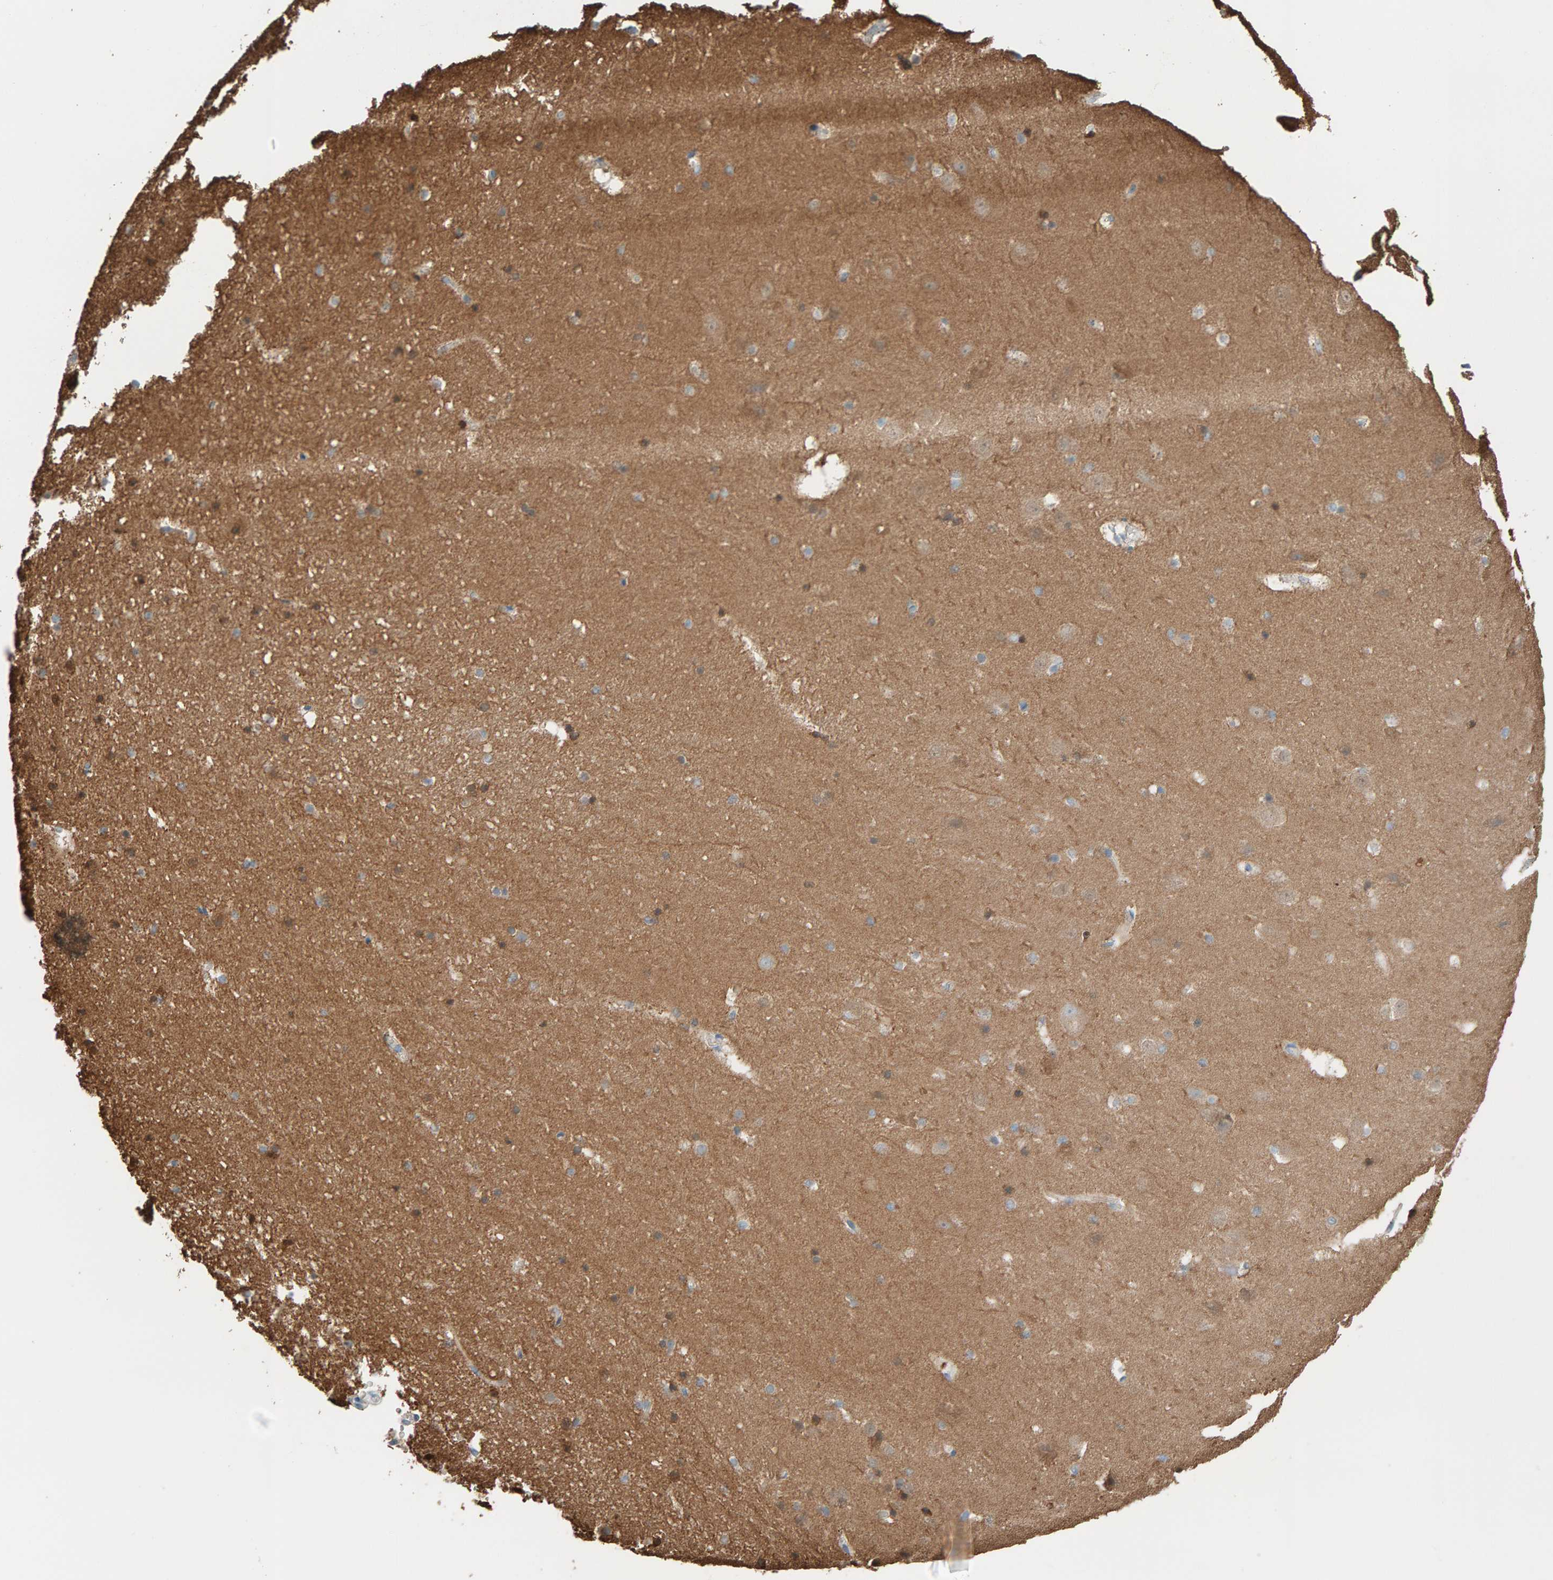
{"staining": {"intensity": "moderate", "quantity": "<25%", "location": "cytoplasmic/membranous"}, "tissue": "hippocampus", "cell_type": "Glial cells", "image_type": "normal", "snomed": [{"axis": "morphology", "description": "Normal tissue, NOS"}, {"axis": "topography", "description": "Hippocampus"}], "caption": "High-power microscopy captured an immunohistochemistry histopathology image of unremarkable hippocampus, revealing moderate cytoplasmic/membranous expression in about <25% of glial cells. (DAB IHC, brown staining for protein, blue staining for nuclei).", "gene": "IPPK", "patient": {"sex": "male", "age": 45}}